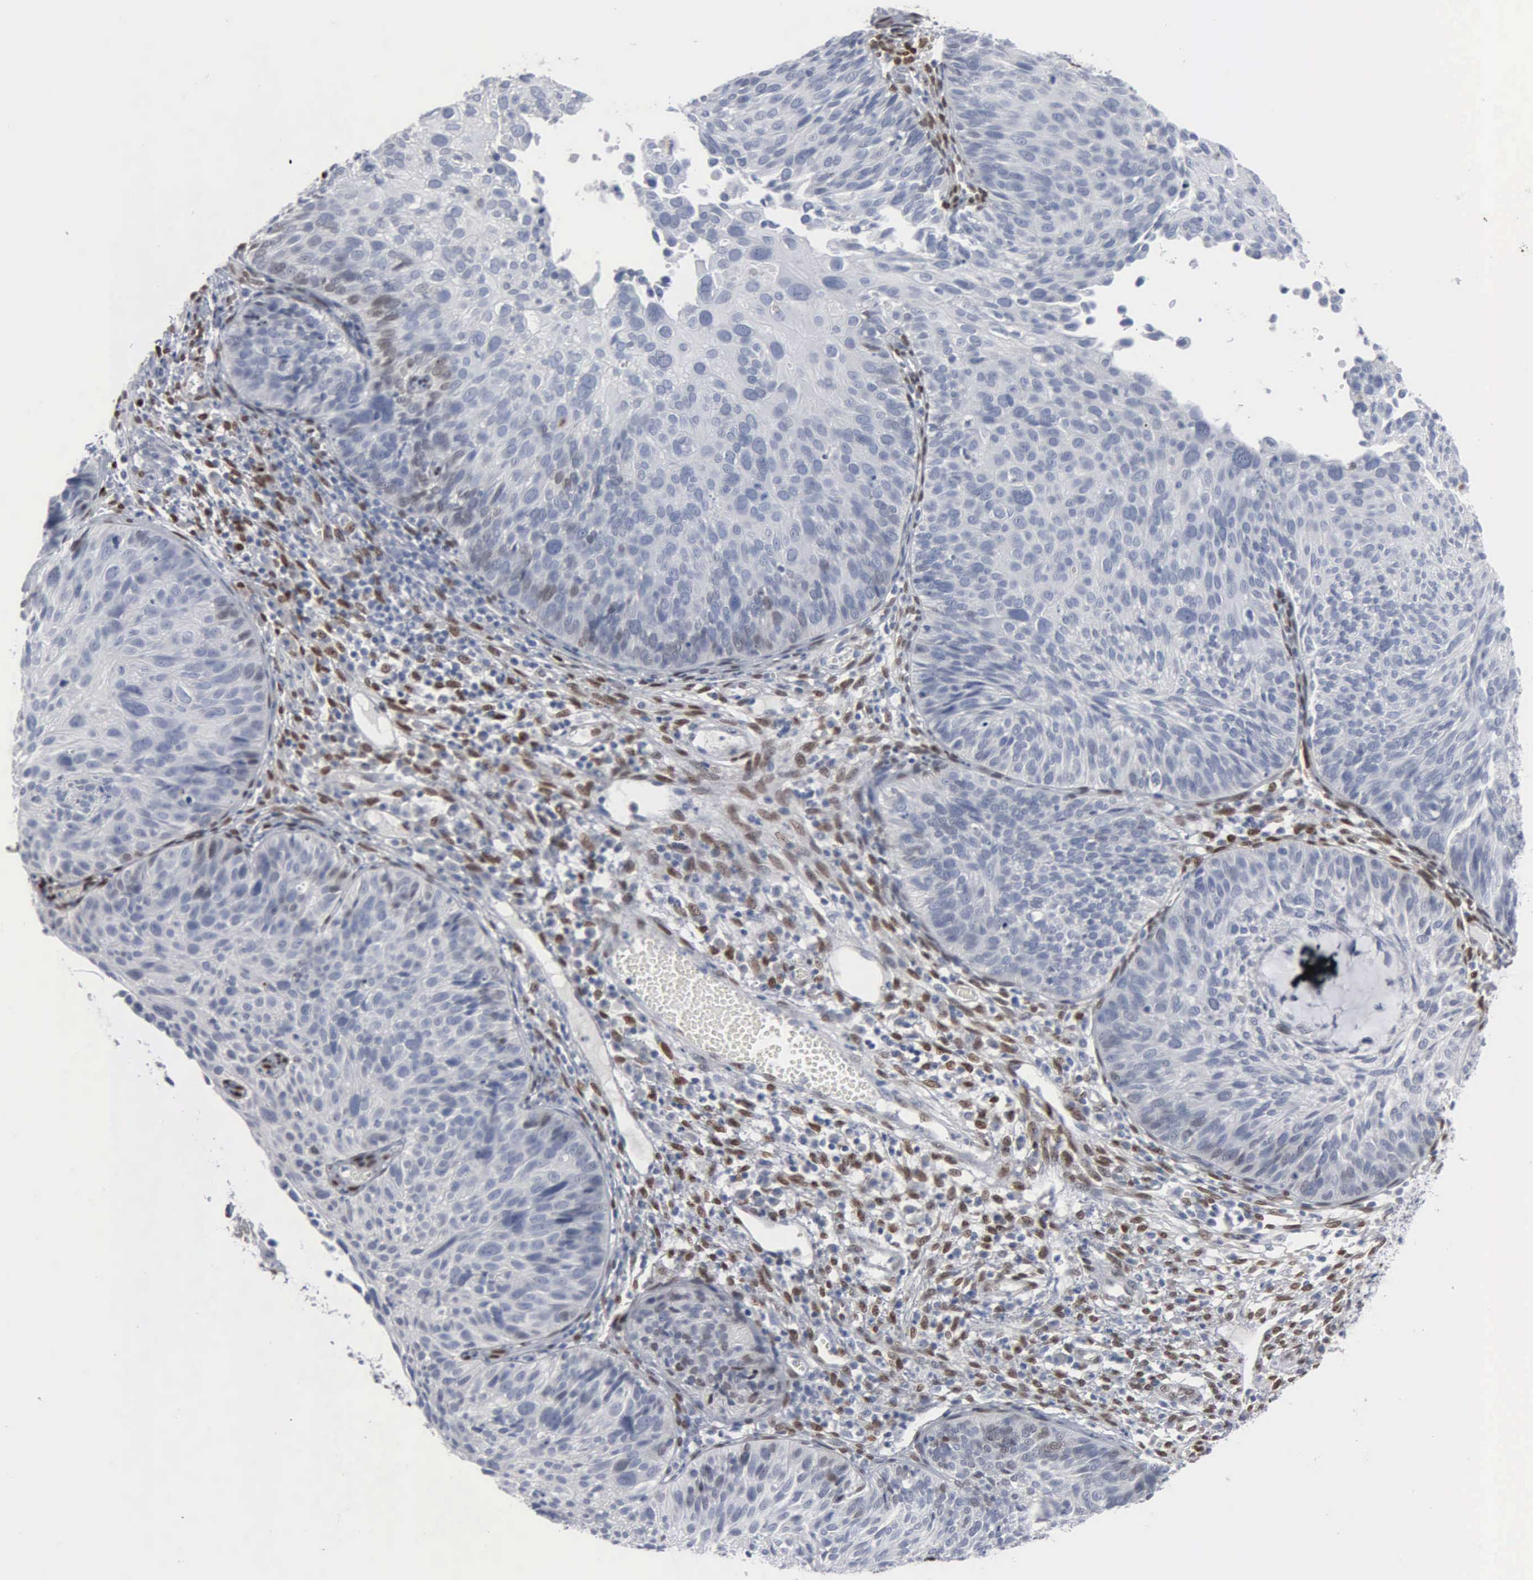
{"staining": {"intensity": "negative", "quantity": "none", "location": "none"}, "tissue": "cervical cancer", "cell_type": "Tumor cells", "image_type": "cancer", "snomed": [{"axis": "morphology", "description": "Squamous cell carcinoma, NOS"}, {"axis": "topography", "description": "Cervix"}], "caption": "This is an IHC histopathology image of human cervical squamous cell carcinoma. There is no staining in tumor cells.", "gene": "FGF2", "patient": {"sex": "female", "age": 36}}